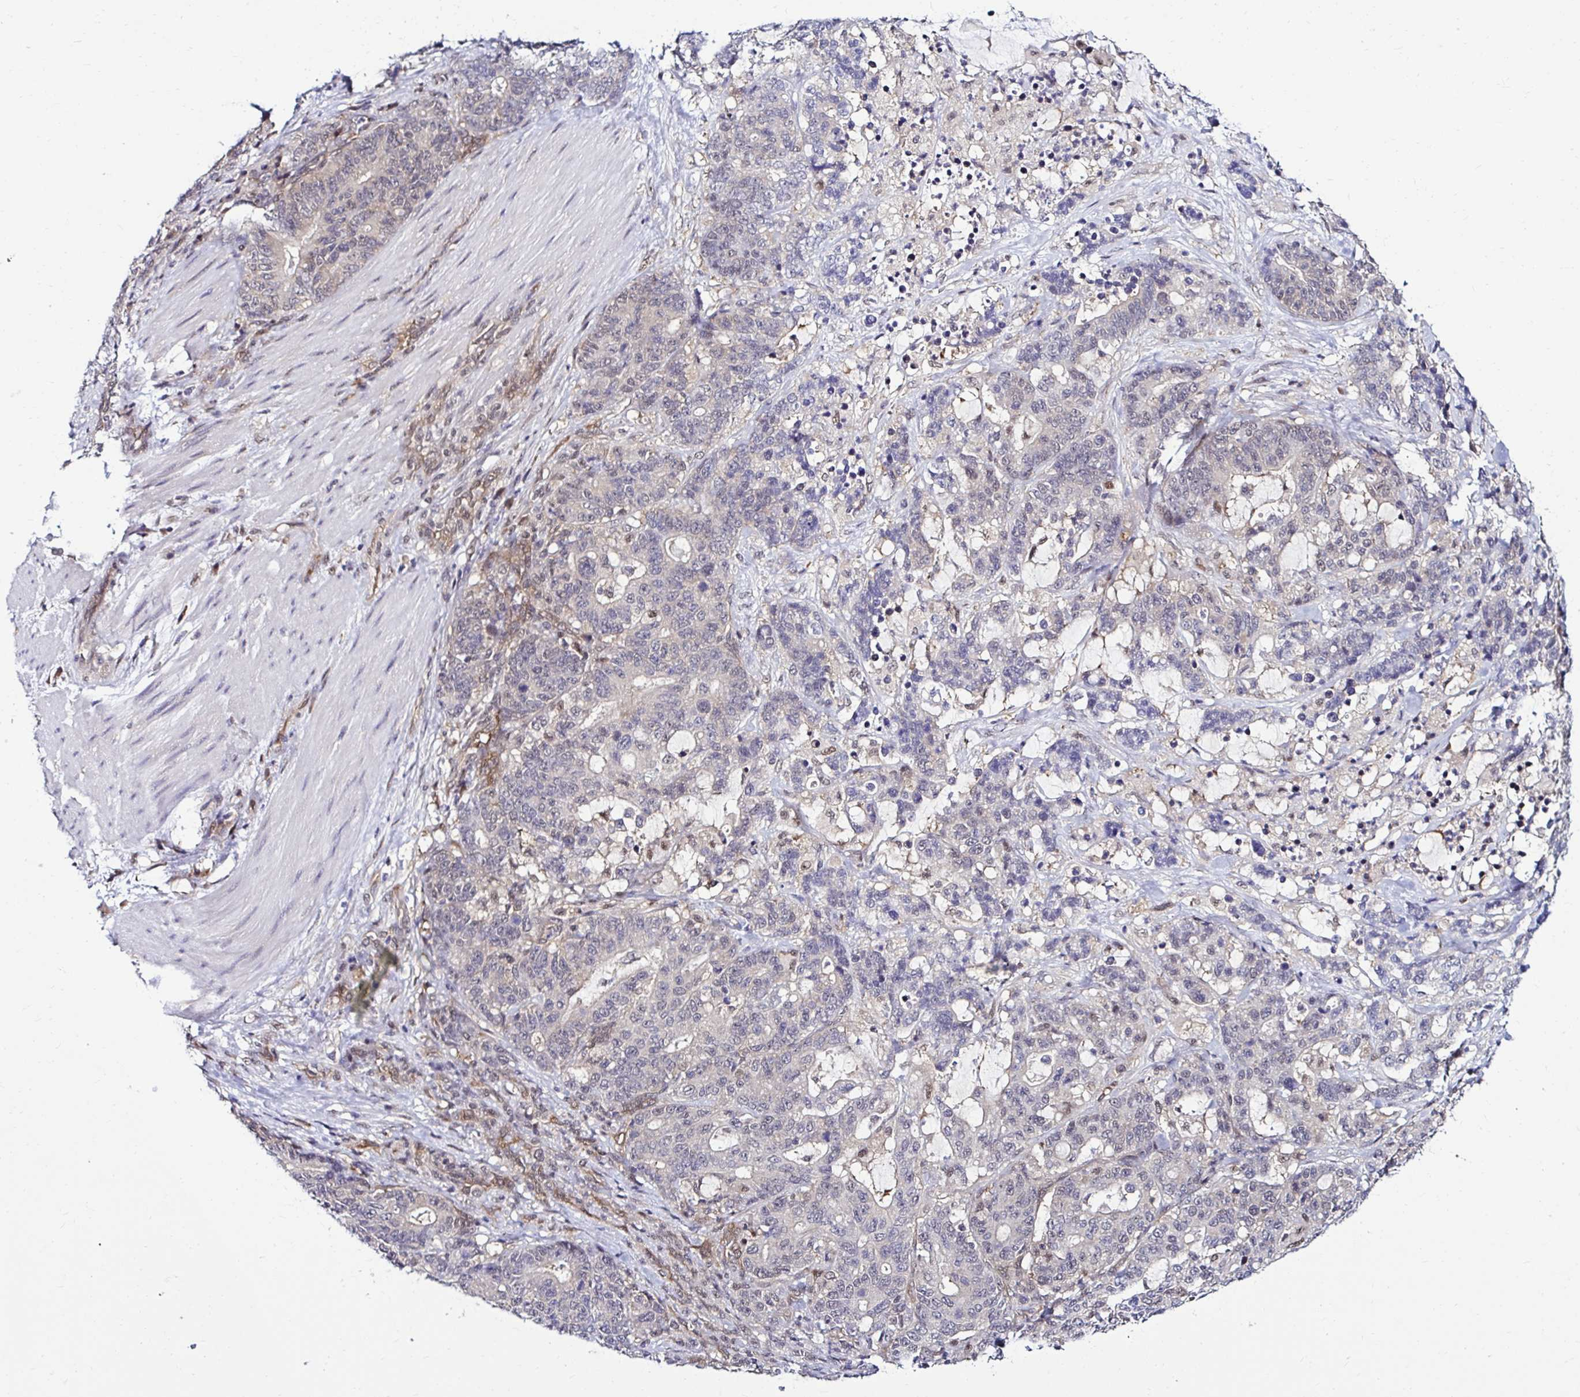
{"staining": {"intensity": "negative", "quantity": "none", "location": "none"}, "tissue": "stomach cancer", "cell_type": "Tumor cells", "image_type": "cancer", "snomed": [{"axis": "morphology", "description": "Normal tissue, NOS"}, {"axis": "morphology", "description": "Adenocarcinoma, NOS"}, {"axis": "topography", "description": "Stomach"}], "caption": "The IHC micrograph has no significant expression in tumor cells of adenocarcinoma (stomach) tissue.", "gene": "PSMD3", "patient": {"sex": "female", "age": 64}}